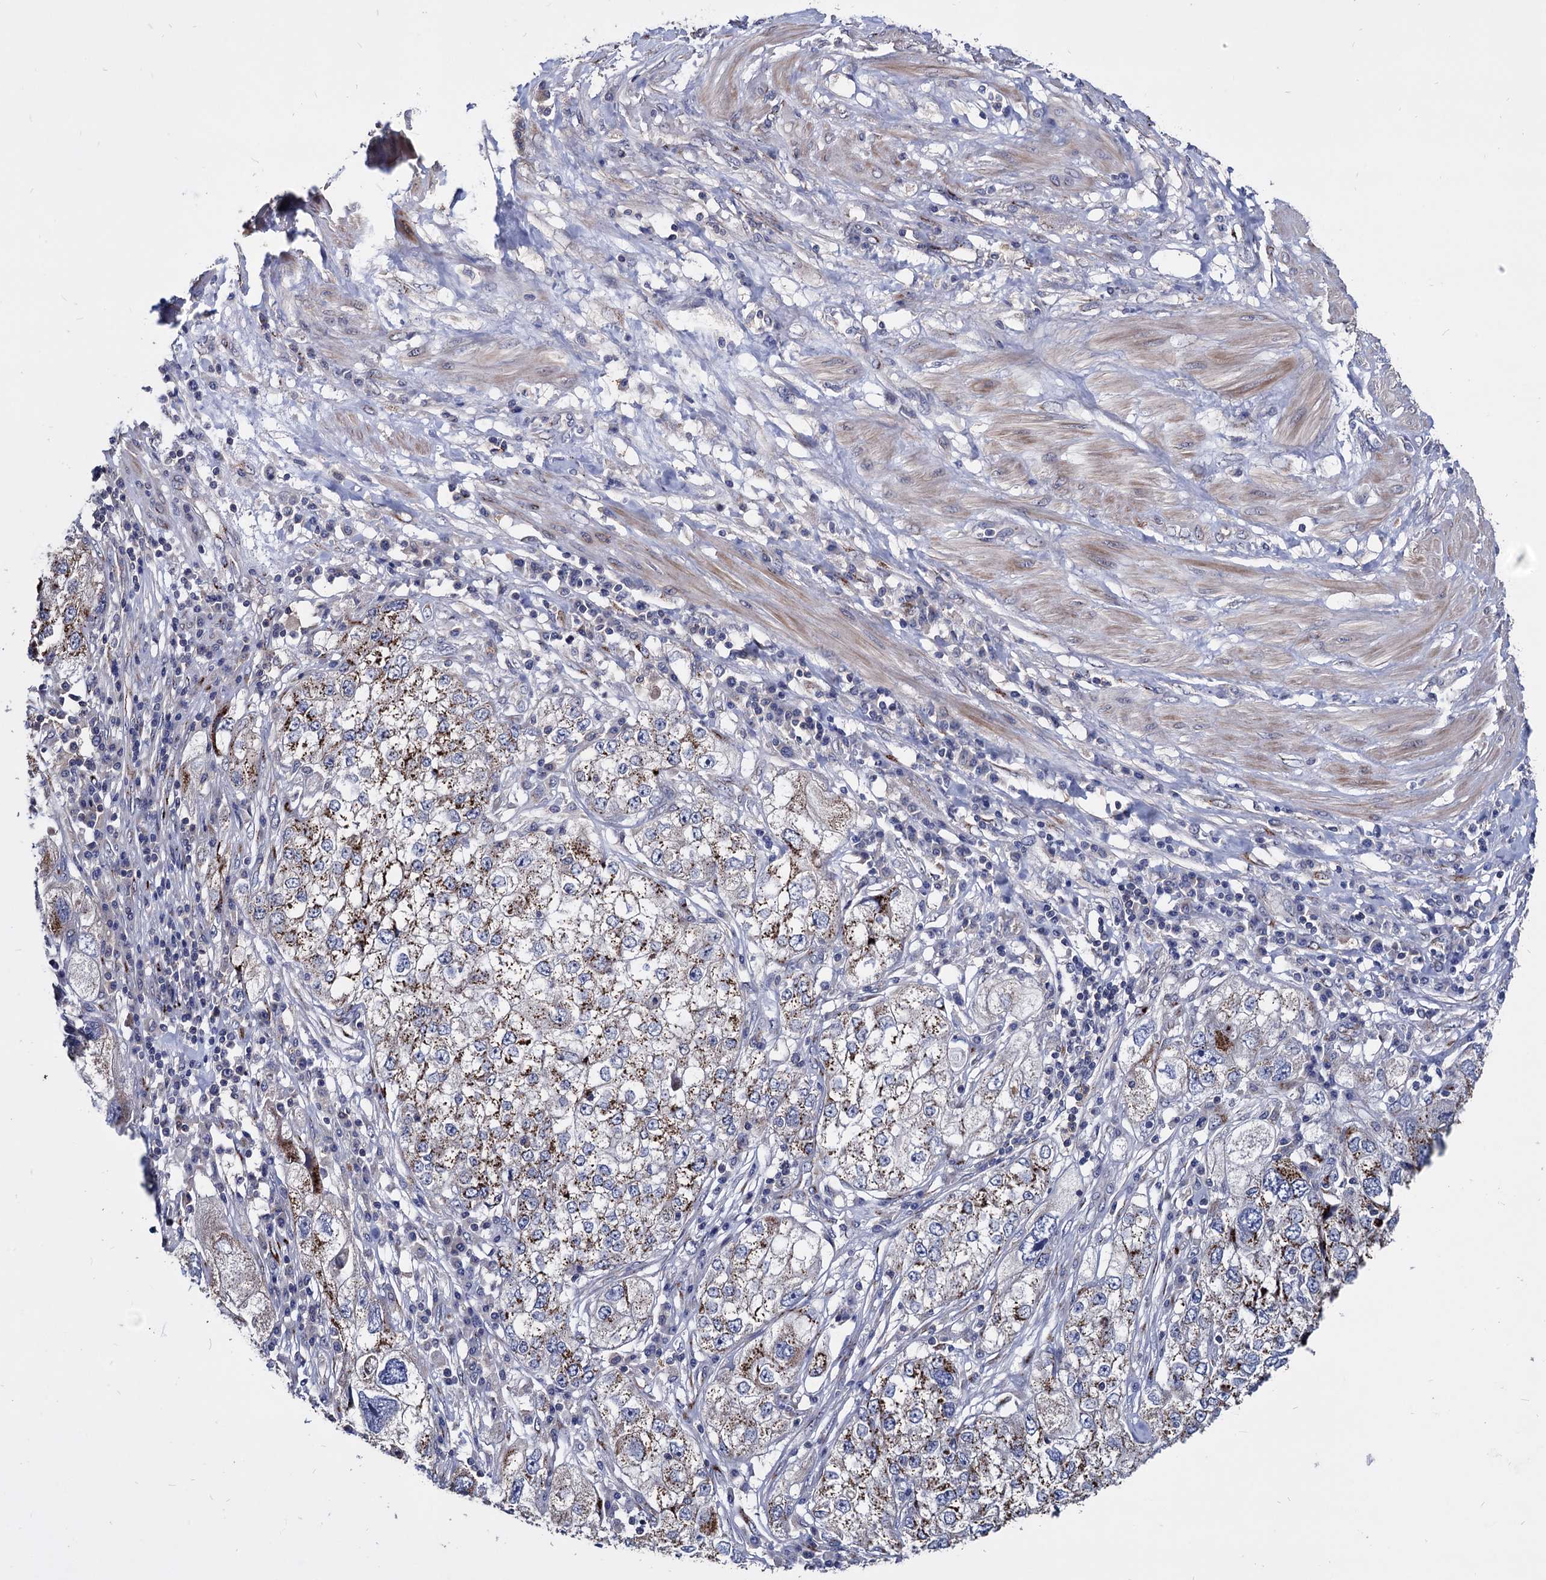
{"staining": {"intensity": "strong", "quantity": "25%-75%", "location": "cytoplasmic/membranous"}, "tissue": "endometrial cancer", "cell_type": "Tumor cells", "image_type": "cancer", "snomed": [{"axis": "morphology", "description": "Adenocarcinoma, NOS"}, {"axis": "topography", "description": "Endometrium"}], "caption": "A photomicrograph showing strong cytoplasmic/membranous staining in about 25%-75% of tumor cells in endometrial cancer (adenocarcinoma), as visualized by brown immunohistochemical staining.", "gene": "ESD", "patient": {"sex": "female", "age": 49}}